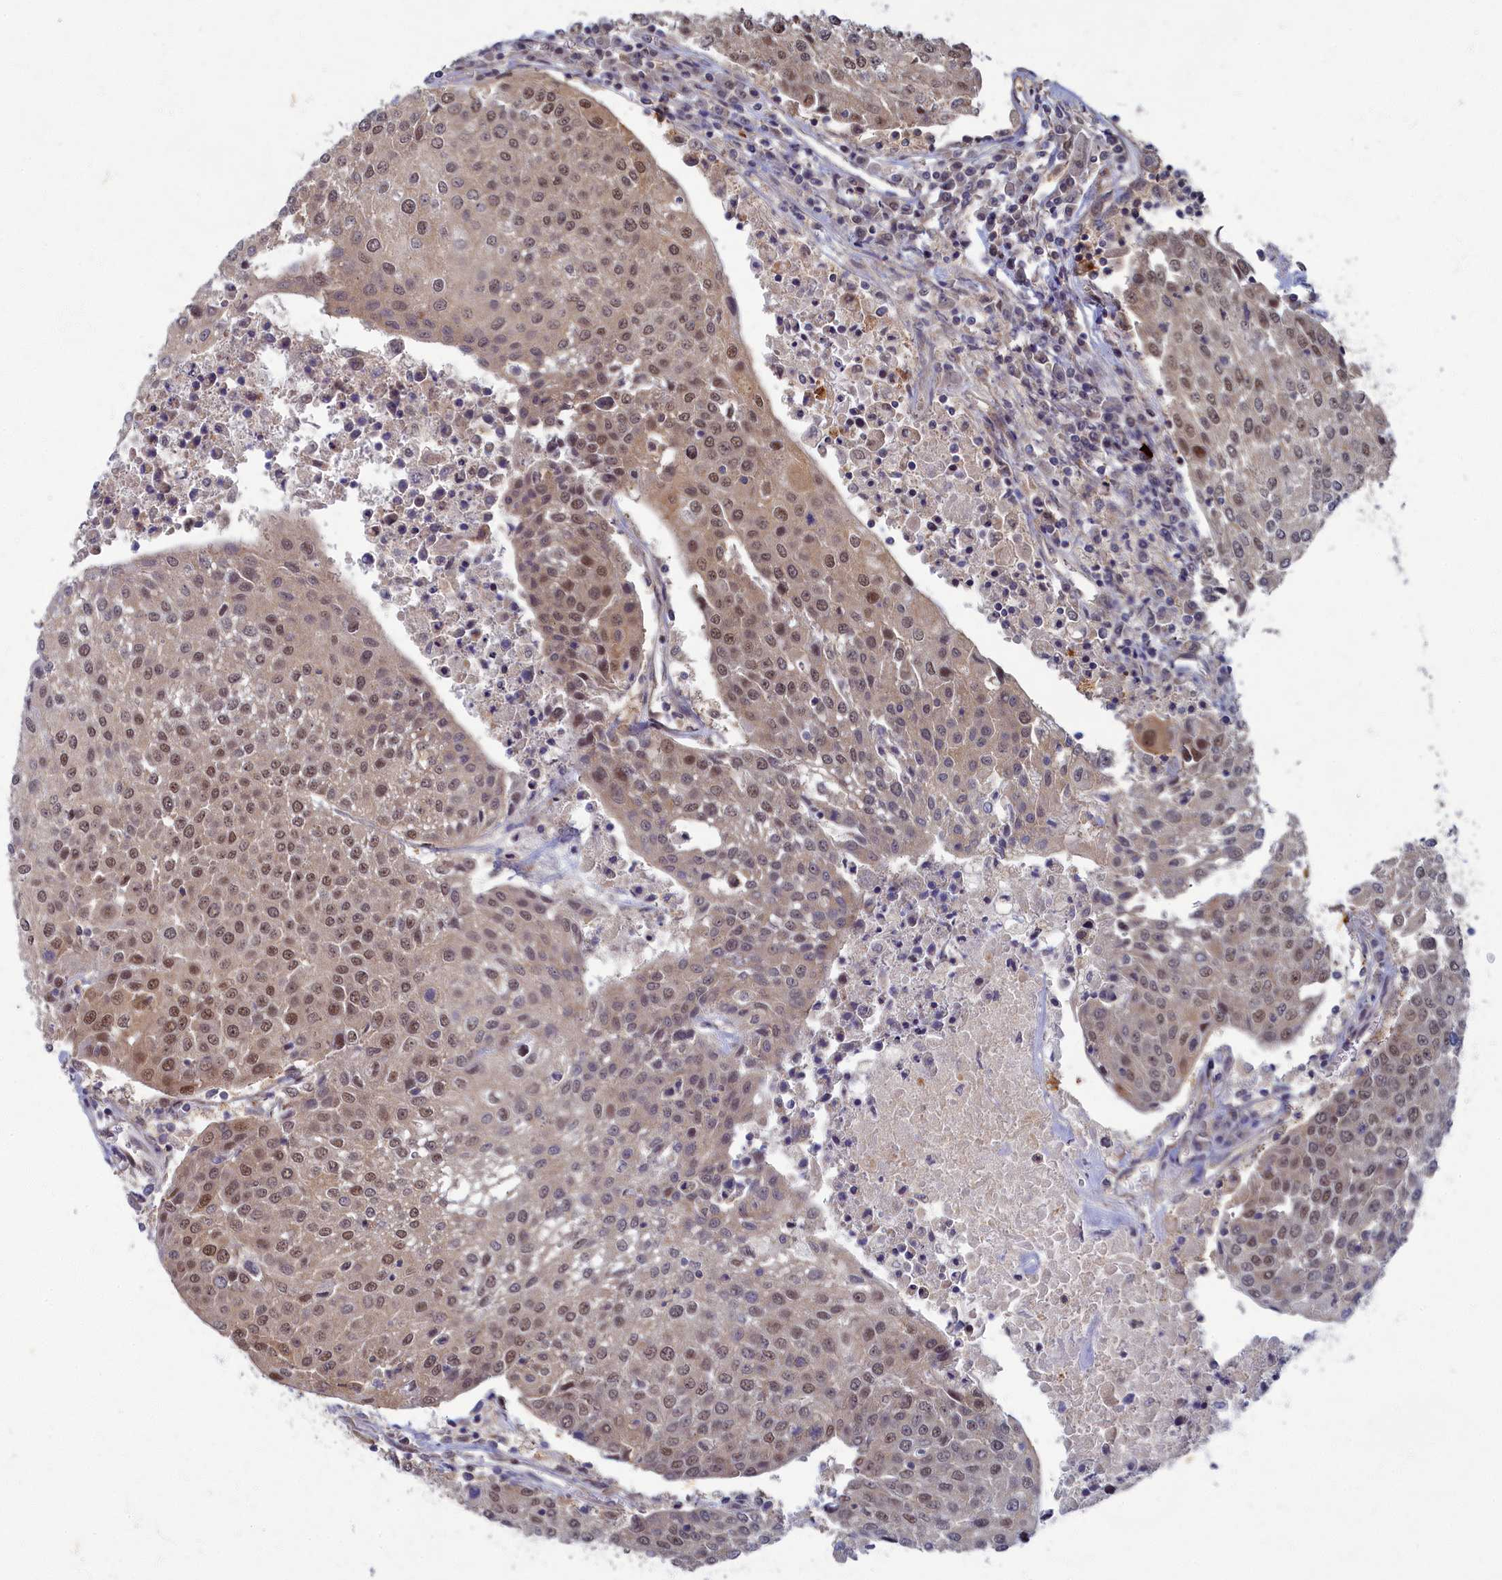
{"staining": {"intensity": "moderate", "quantity": ">75%", "location": "cytoplasmic/membranous,nuclear"}, "tissue": "urothelial cancer", "cell_type": "Tumor cells", "image_type": "cancer", "snomed": [{"axis": "morphology", "description": "Urothelial carcinoma, High grade"}, {"axis": "topography", "description": "Urinary bladder"}], "caption": "This is an image of immunohistochemistry (IHC) staining of urothelial cancer, which shows moderate expression in the cytoplasmic/membranous and nuclear of tumor cells.", "gene": "WDR59", "patient": {"sex": "female", "age": 85}}